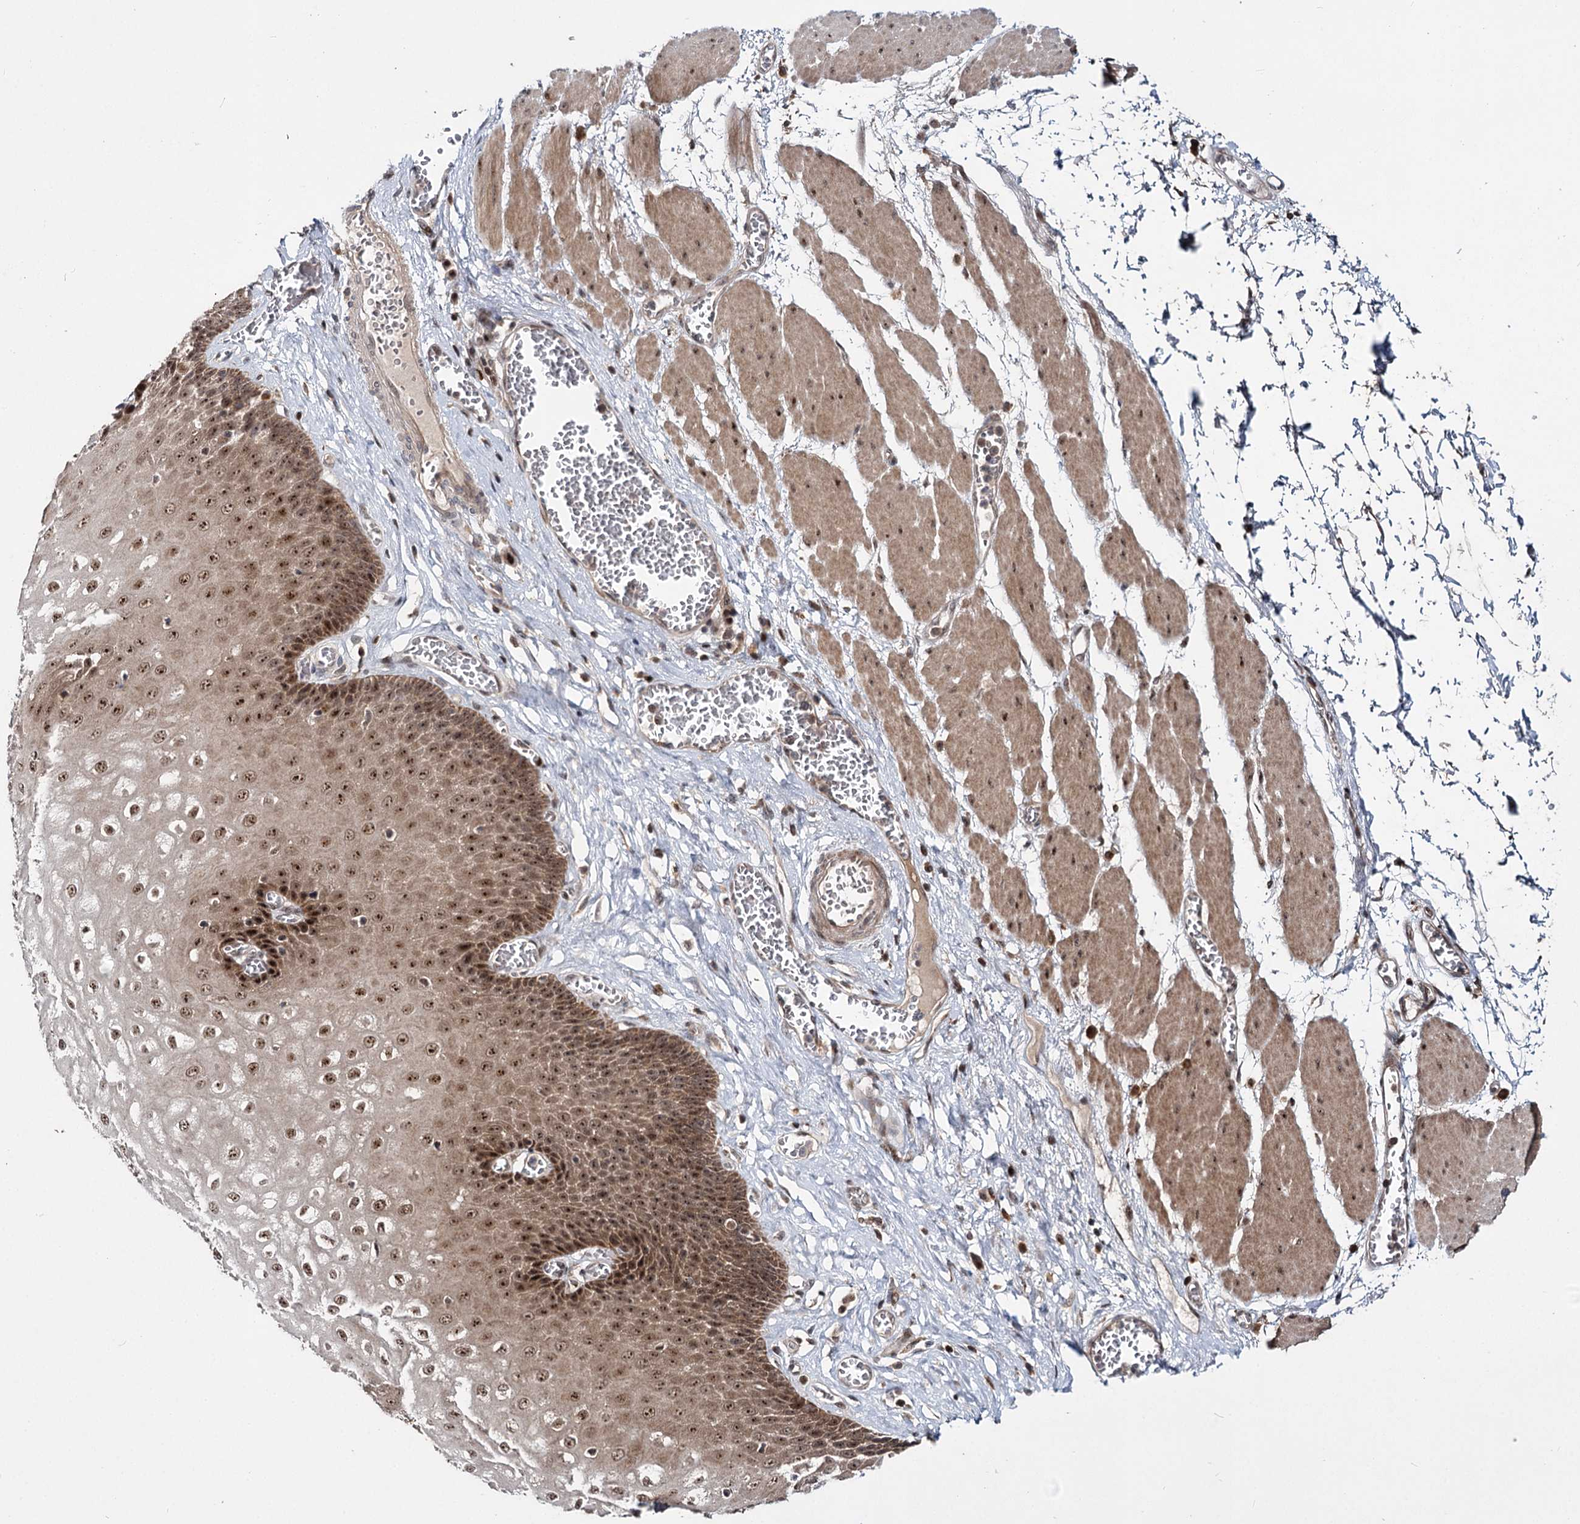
{"staining": {"intensity": "strong", "quantity": ">75%", "location": "cytoplasmic/membranous,nuclear"}, "tissue": "esophagus", "cell_type": "Squamous epithelial cells", "image_type": "normal", "snomed": [{"axis": "morphology", "description": "Normal tissue, NOS"}, {"axis": "topography", "description": "Esophagus"}], "caption": "Protein staining exhibits strong cytoplasmic/membranous,nuclear expression in about >75% of squamous epithelial cells in normal esophagus. Ihc stains the protein of interest in brown and the nuclei are stained blue.", "gene": "MKNK2", "patient": {"sex": "male", "age": 60}}